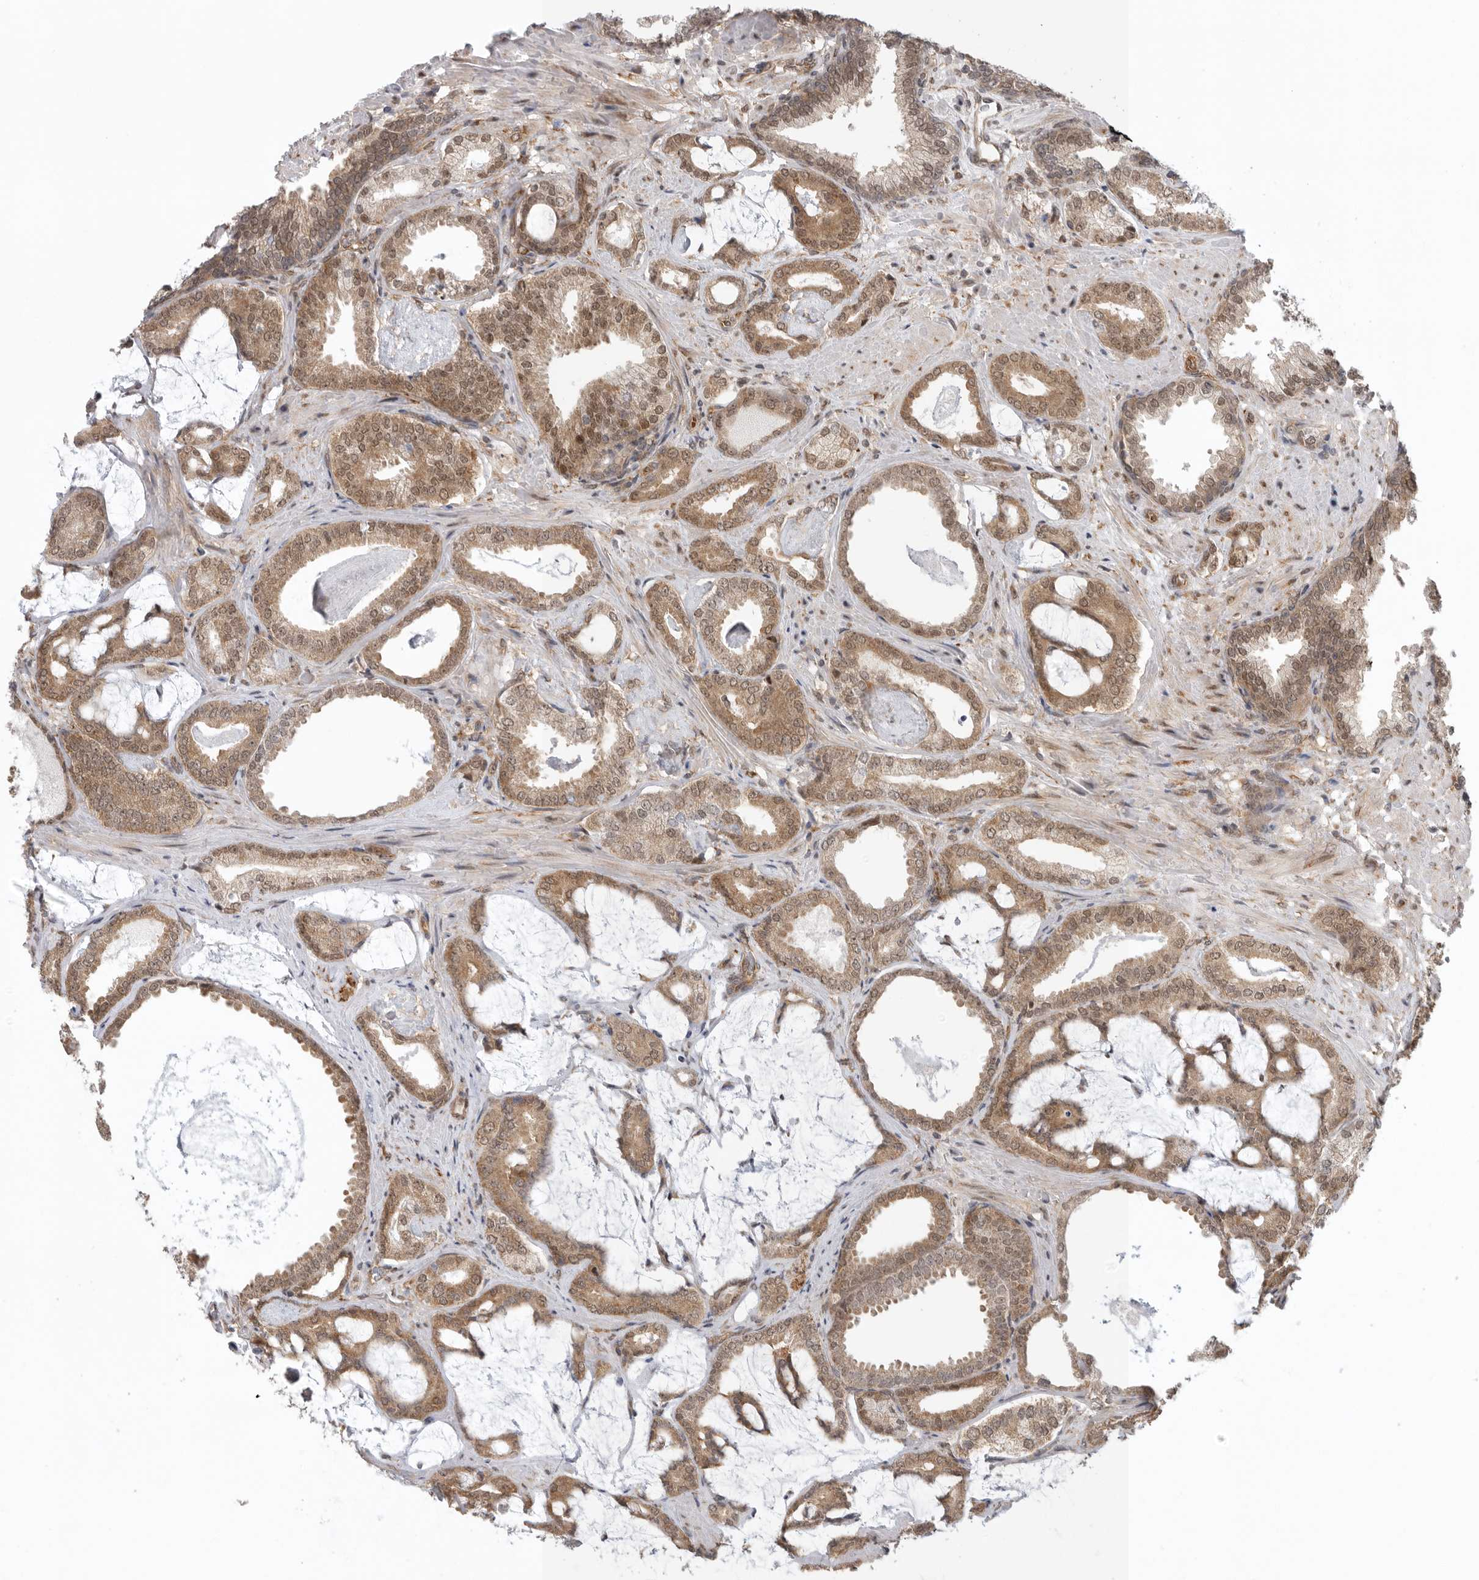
{"staining": {"intensity": "moderate", "quantity": ">75%", "location": "cytoplasmic/membranous,nuclear"}, "tissue": "prostate cancer", "cell_type": "Tumor cells", "image_type": "cancer", "snomed": [{"axis": "morphology", "description": "Adenocarcinoma, Low grade"}, {"axis": "topography", "description": "Prostate"}], "caption": "The image demonstrates staining of adenocarcinoma (low-grade) (prostate), revealing moderate cytoplasmic/membranous and nuclear protein positivity (brown color) within tumor cells.", "gene": "VPS50", "patient": {"sex": "male", "age": 71}}